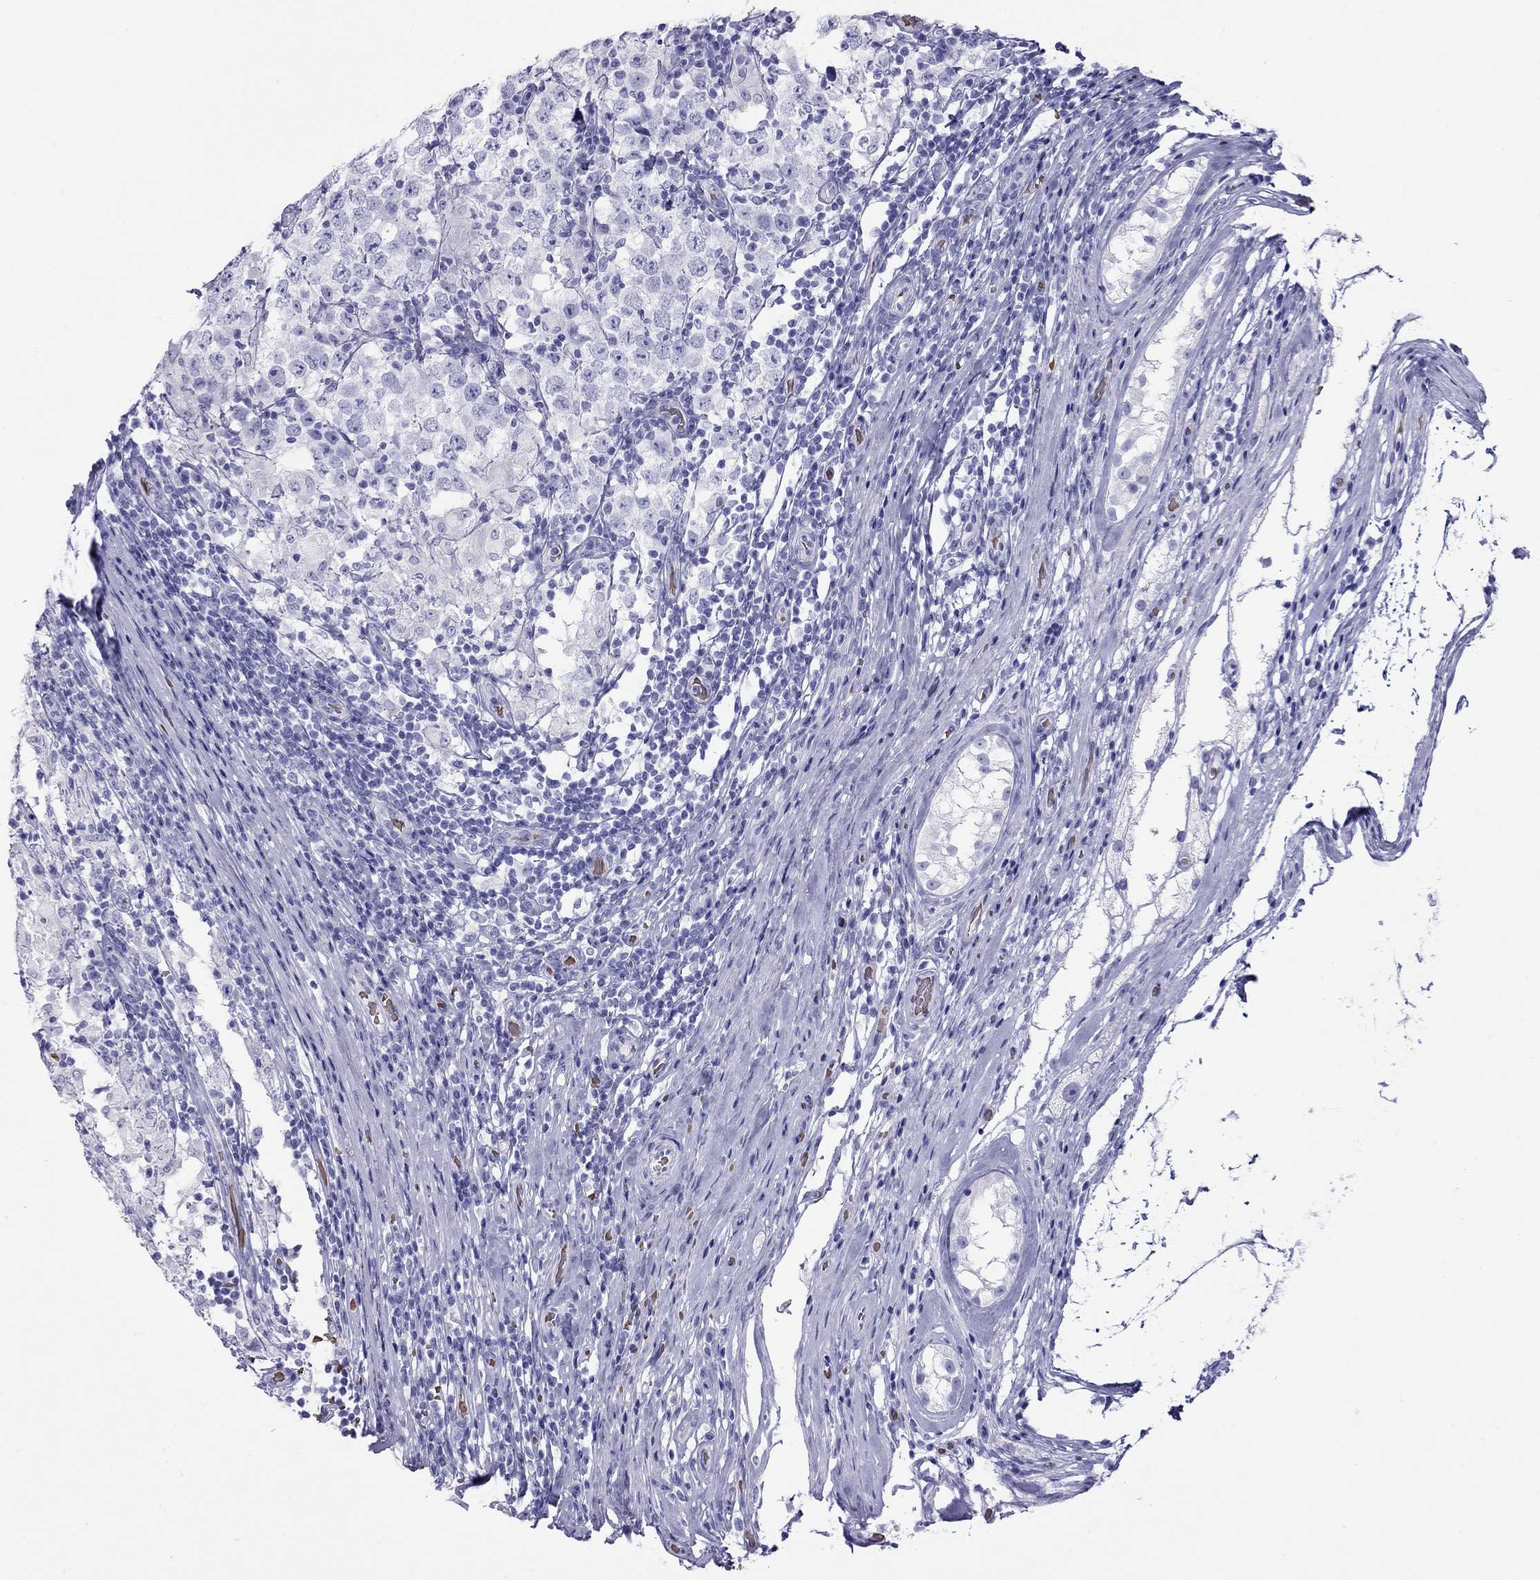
{"staining": {"intensity": "negative", "quantity": "none", "location": "none"}, "tissue": "testis cancer", "cell_type": "Tumor cells", "image_type": "cancer", "snomed": [{"axis": "morphology", "description": "Seminoma, NOS"}, {"axis": "morphology", "description": "Carcinoma, Embryonal, NOS"}, {"axis": "topography", "description": "Testis"}], "caption": "The immunohistochemistry (IHC) histopathology image has no significant staining in tumor cells of testis embryonal carcinoma tissue.", "gene": "PTPRN", "patient": {"sex": "male", "age": 41}}